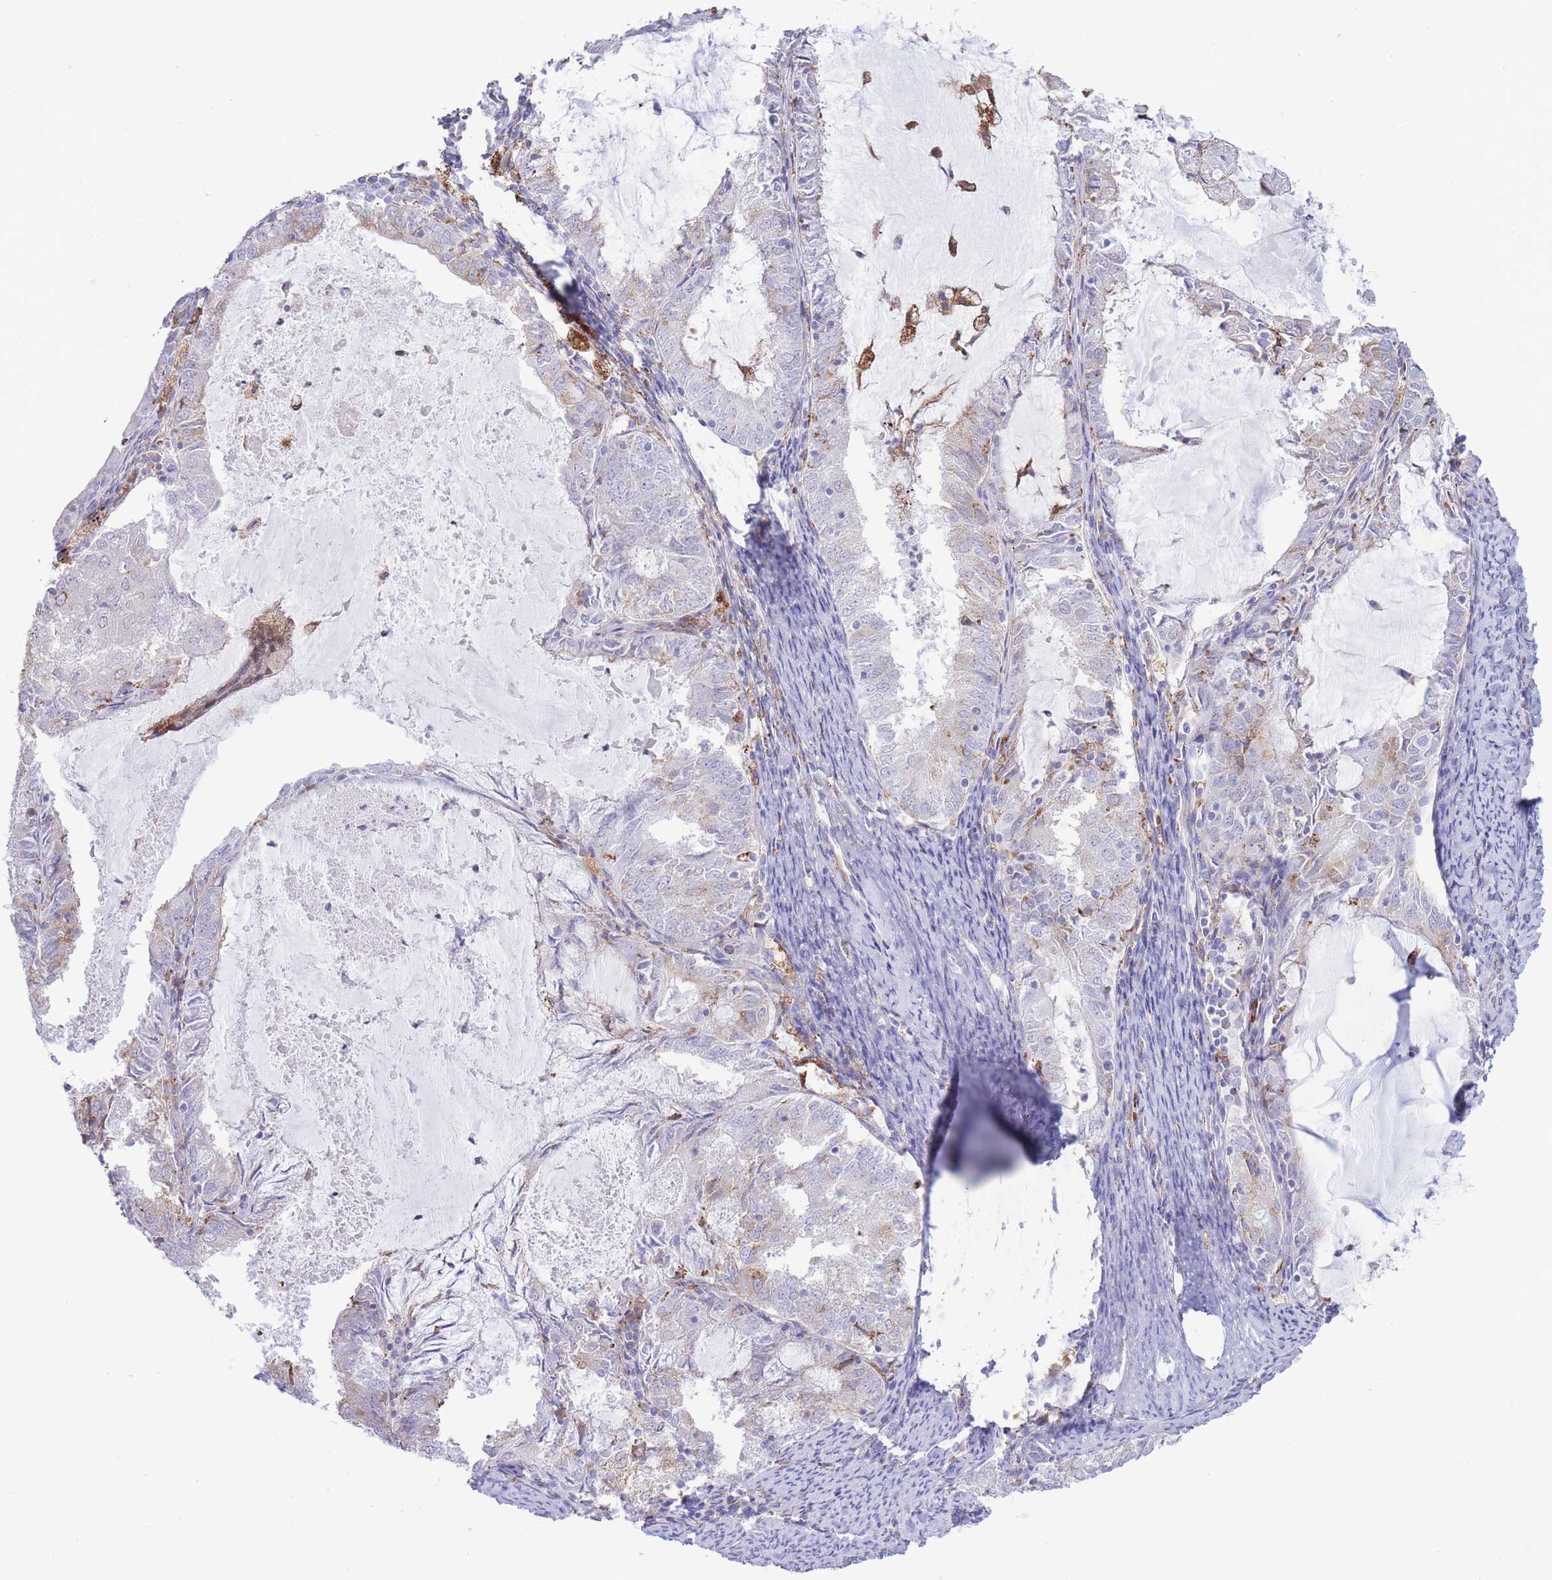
{"staining": {"intensity": "weak", "quantity": "<25%", "location": "cytoplasmic/membranous"}, "tissue": "endometrial cancer", "cell_type": "Tumor cells", "image_type": "cancer", "snomed": [{"axis": "morphology", "description": "Adenocarcinoma, NOS"}, {"axis": "topography", "description": "Endometrium"}], "caption": "Protein analysis of endometrial adenocarcinoma reveals no significant expression in tumor cells.", "gene": "MYDGF", "patient": {"sex": "female", "age": 57}}